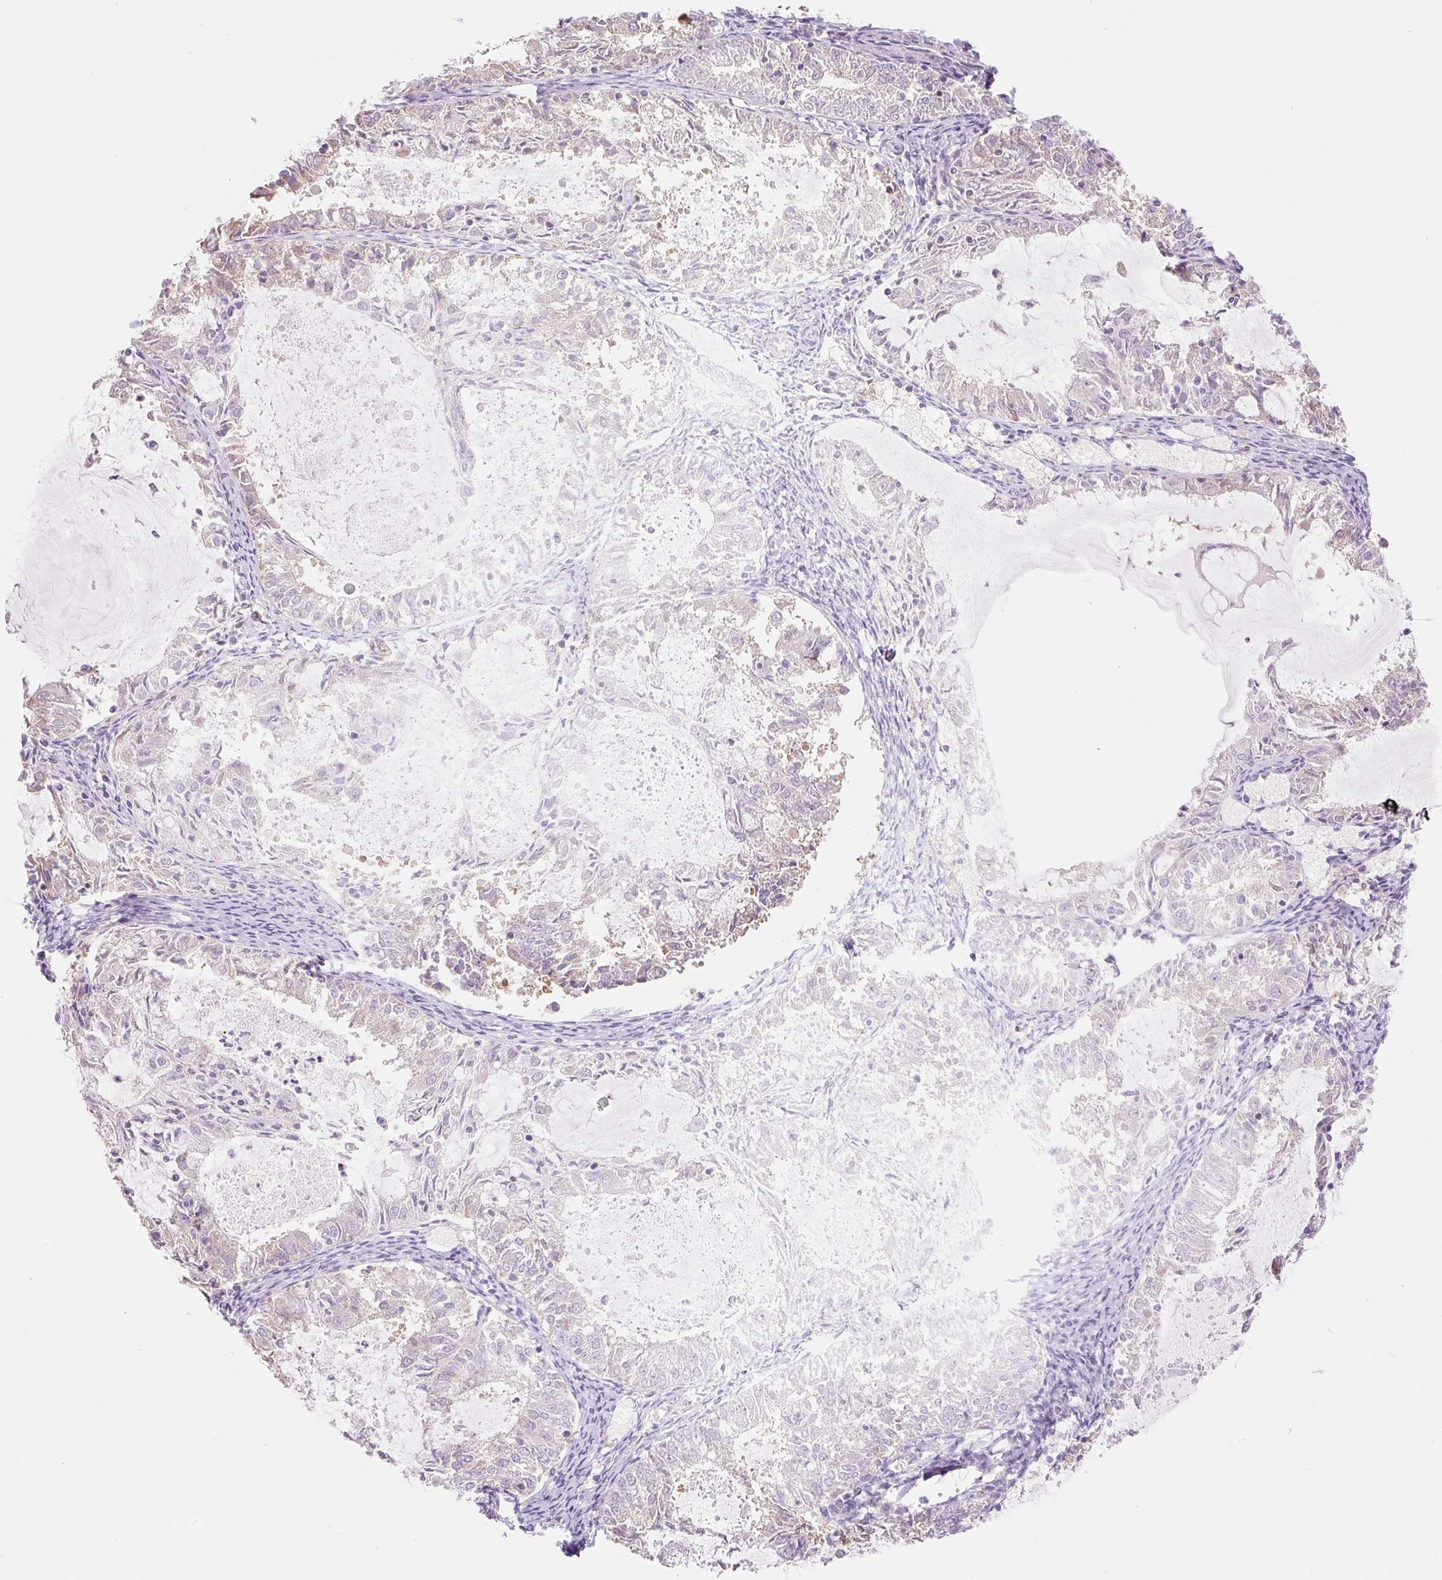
{"staining": {"intensity": "negative", "quantity": "none", "location": "none"}, "tissue": "endometrial cancer", "cell_type": "Tumor cells", "image_type": "cancer", "snomed": [{"axis": "morphology", "description": "Adenocarcinoma, NOS"}, {"axis": "topography", "description": "Endometrium"}], "caption": "IHC histopathology image of human adenocarcinoma (endometrial) stained for a protein (brown), which shows no staining in tumor cells.", "gene": "DHX35", "patient": {"sex": "female", "age": 57}}